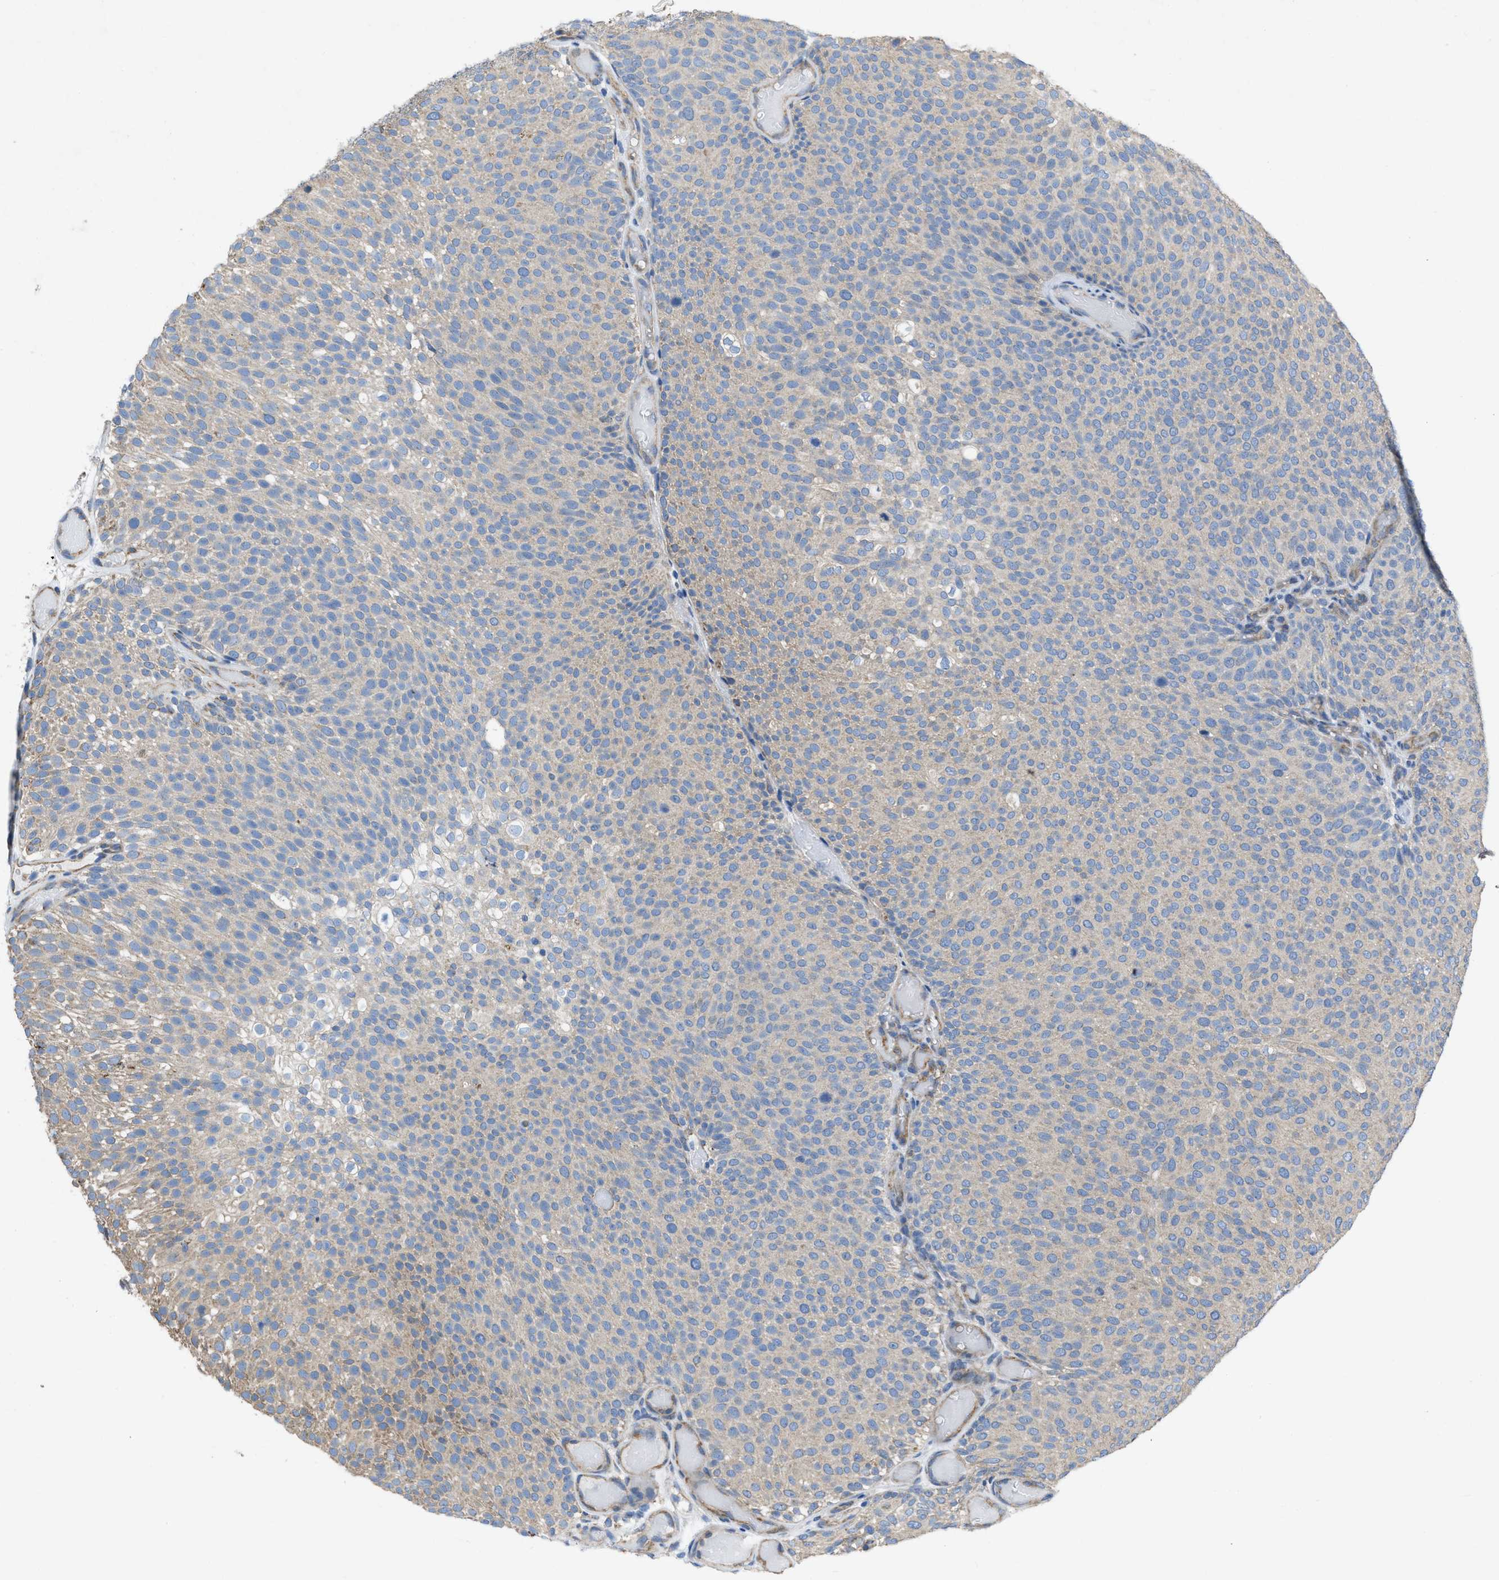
{"staining": {"intensity": "negative", "quantity": "none", "location": "none"}, "tissue": "urothelial cancer", "cell_type": "Tumor cells", "image_type": "cancer", "snomed": [{"axis": "morphology", "description": "Urothelial carcinoma, Low grade"}, {"axis": "topography", "description": "Urinary bladder"}], "caption": "Histopathology image shows no significant protein expression in tumor cells of low-grade urothelial carcinoma.", "gene": "DOLPP1", "patient": {"sex": "male", "age": 78}}